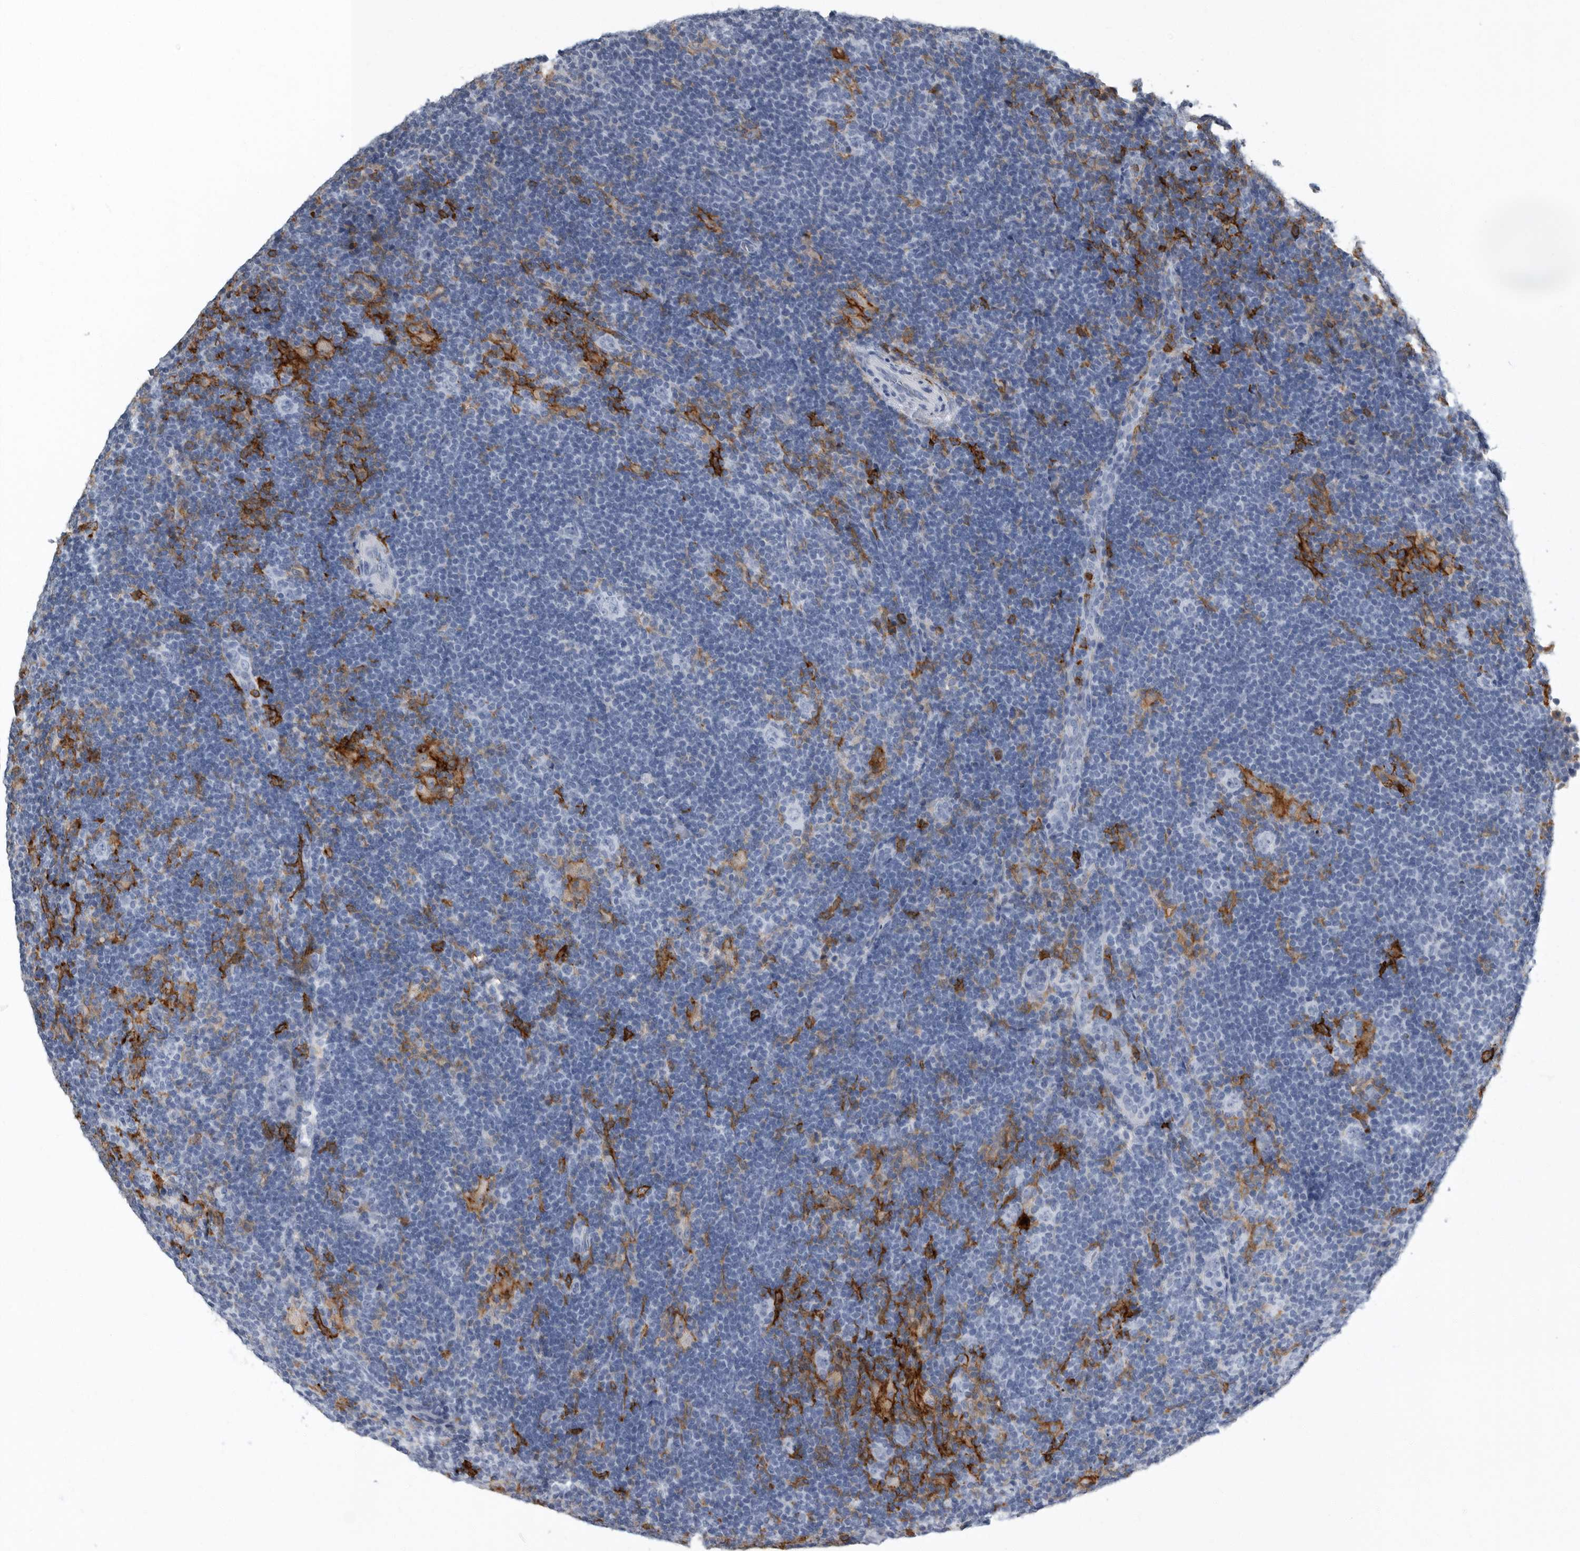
{"staining": {"intensity": "negative", "quantity": "none", "location": "none"}, "tissue": "lymphoma", "cell_type": "Tumor cells", "image_type": "cancer", "snomed": [{"axis": "morphology", "description": "Hodgkin's disease, NOS"}, {"axis": "topography", "description": "Lymph node"}], "caption": "Tumor cells show no significant expression in lymphoma.", "gene": "FCER1G", "patient": {"sex": "female", "age": 57}}